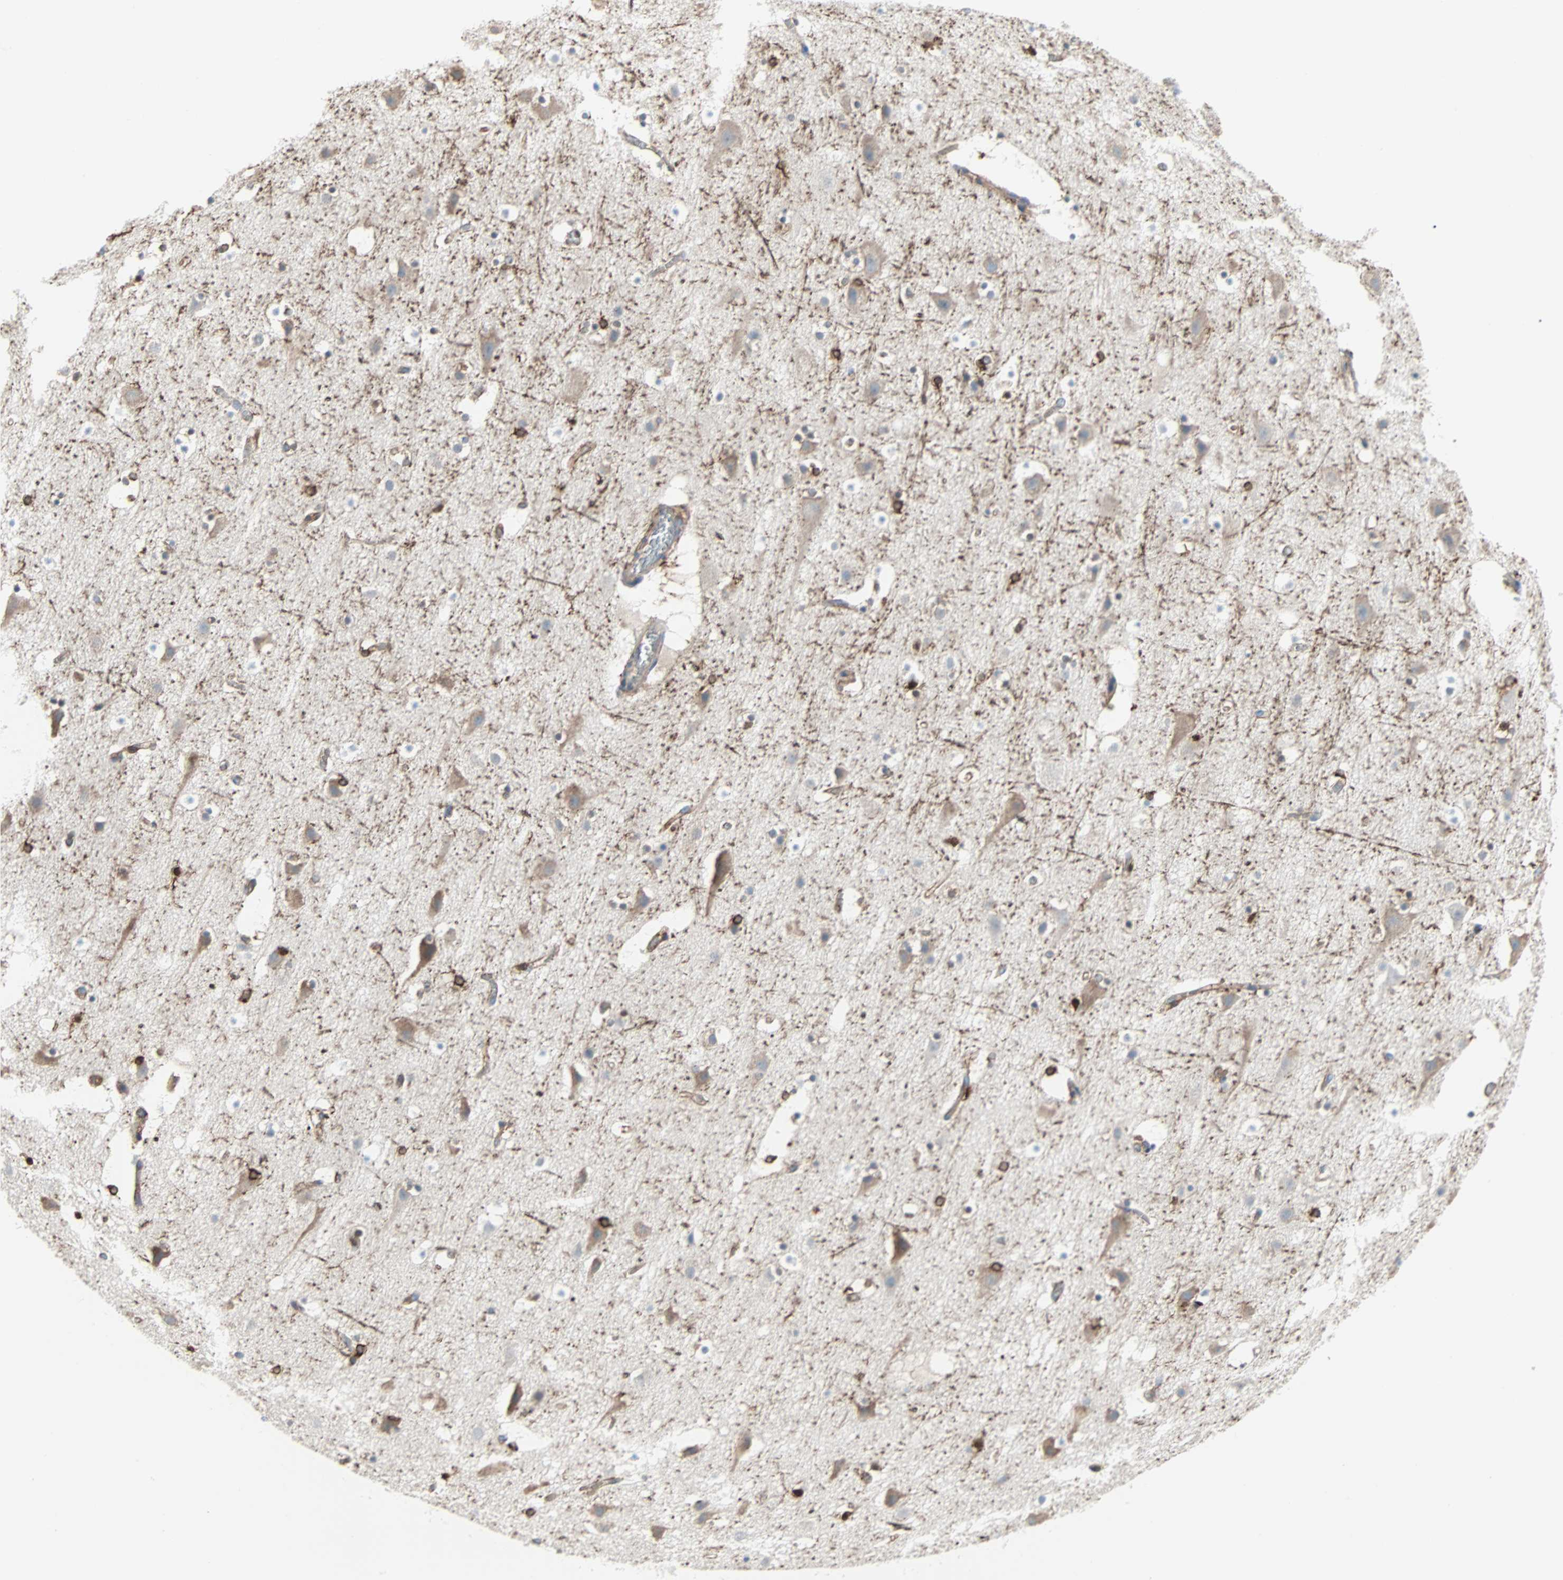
{"staining": {"intensity": "moderate", "quantity": ">75%", "location": "cytoplasmic/membranous"}, "tissue": "cerebral cortex", "cell_type": "Endothelial cells", "image_type": "normal", "snomed": [{"axis": "morphology", "description": "Normal tissue, NOS"}, {"axis": "topography", "description": "Cerebral cortex"}], "caption": "Brown immunohistochemical staining in benign cerebral cortex exhibits moderate cytoplasmic/membranous positivity in about >75% of endothelial cells. The protein of interest is shown in brown color, while the nuclei are stained blue.", "gene": "EPB41L2", "patient": {"sex": "male", "age": 45}}